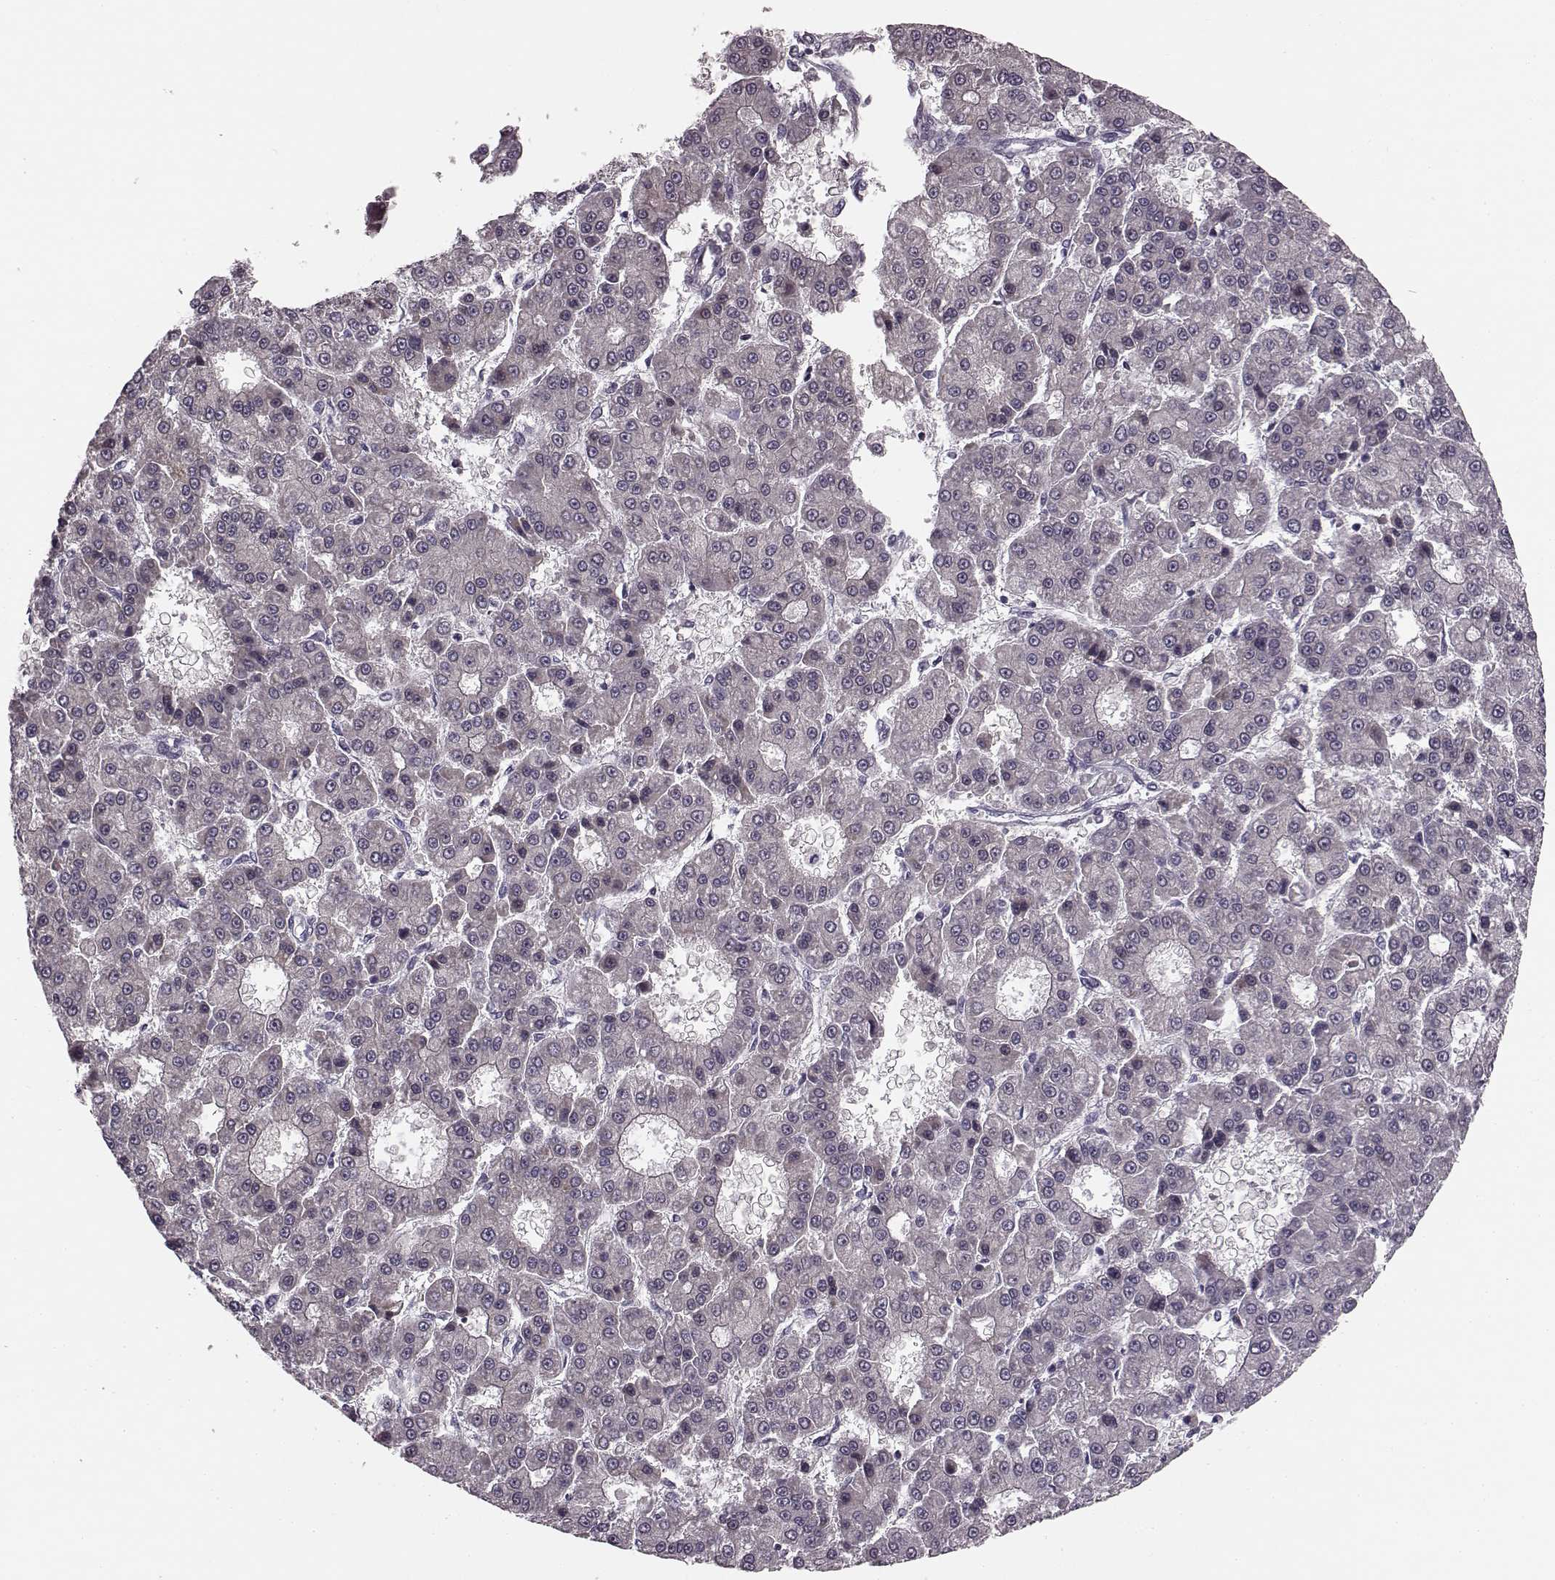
{"staining": {"intensity": "negative", "quantity": "none", "location": "none"}, "tissue": "liver cancer", "cell_type": "Tumor cells", "image_type": "cancer", "snomed": [{"axis": "morphology", "description": "Carcinoma, Hepatocellular, NOS"}, {"axis": "topography", "description": "Liver"}], "caption": "Immunohistochemical staining of liver hepatocellular carcinoma exhibits no significant positivity in tumor cells. Brightfield microscopy of immunohistochemistry (IHC) stained with DAB (3,3'-diaminobenzidine) (brown) and hematoxylin (blue), captured at high magnification.", "gene": "FAM234B", "patient": {"sex": "male", "age": 70}}